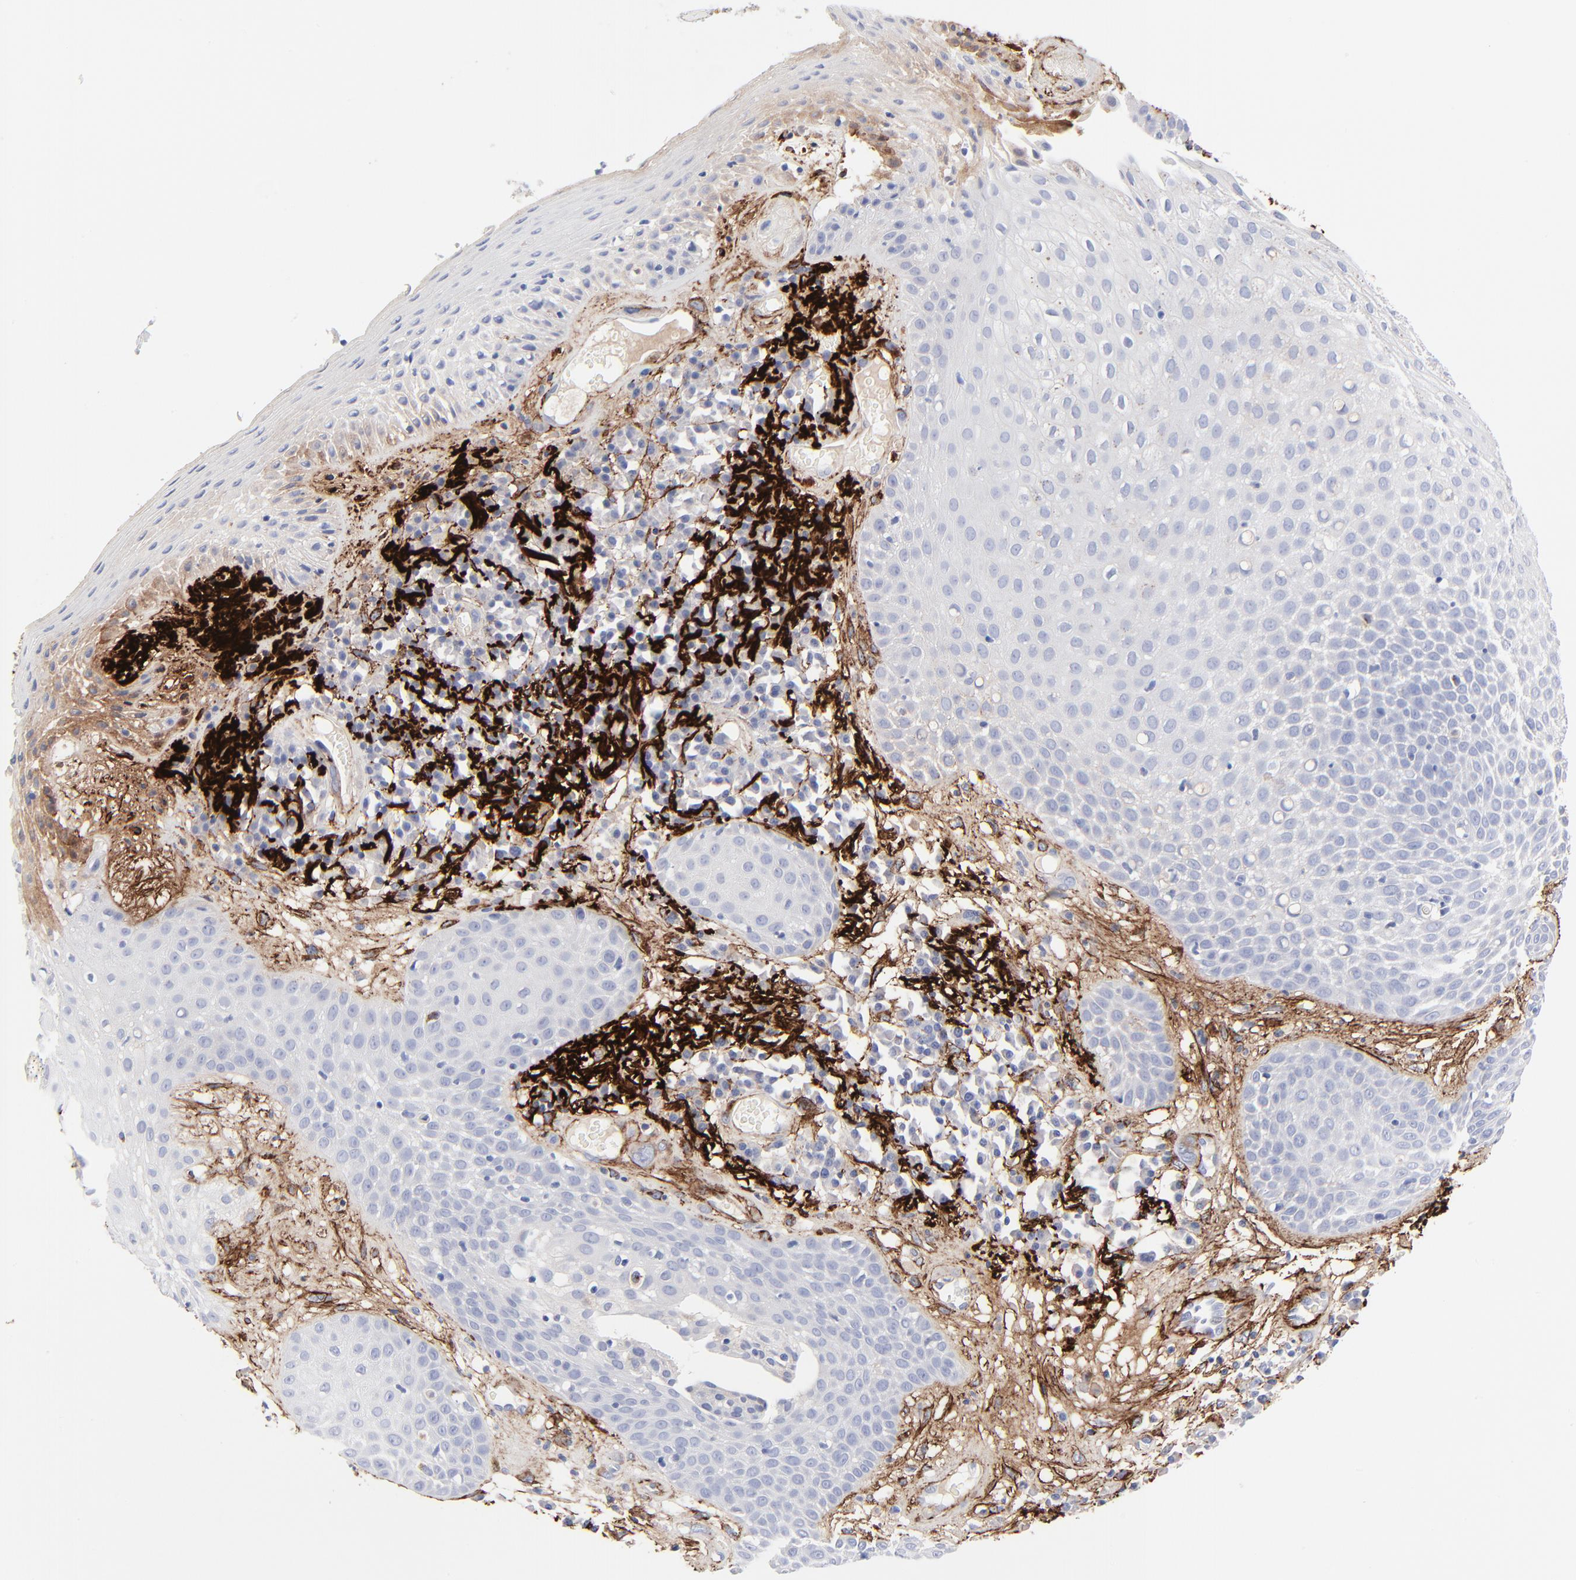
{"staining": {"intensity": "negative", "quantity": "none", "location": "none"}, "tissue": "skin cancer", "cell_type": "Tumor cells", "image_type": "cancer", "snomed": [{"axis": "morphology", "description": "Squamous cell carcinoma, NOS"}, {"axis": "topography", "description": "Skin"}], "caption": "IHC histopathology image of neoplastic tissue: human skin cancer (squamous cell carcinoma) stained with DAB (3,3'-diaminobenzidine) shows no significant protein expression in tumor cells.", "gene": "FBLN2", "patient": {"sex": "male", "age": 65}}